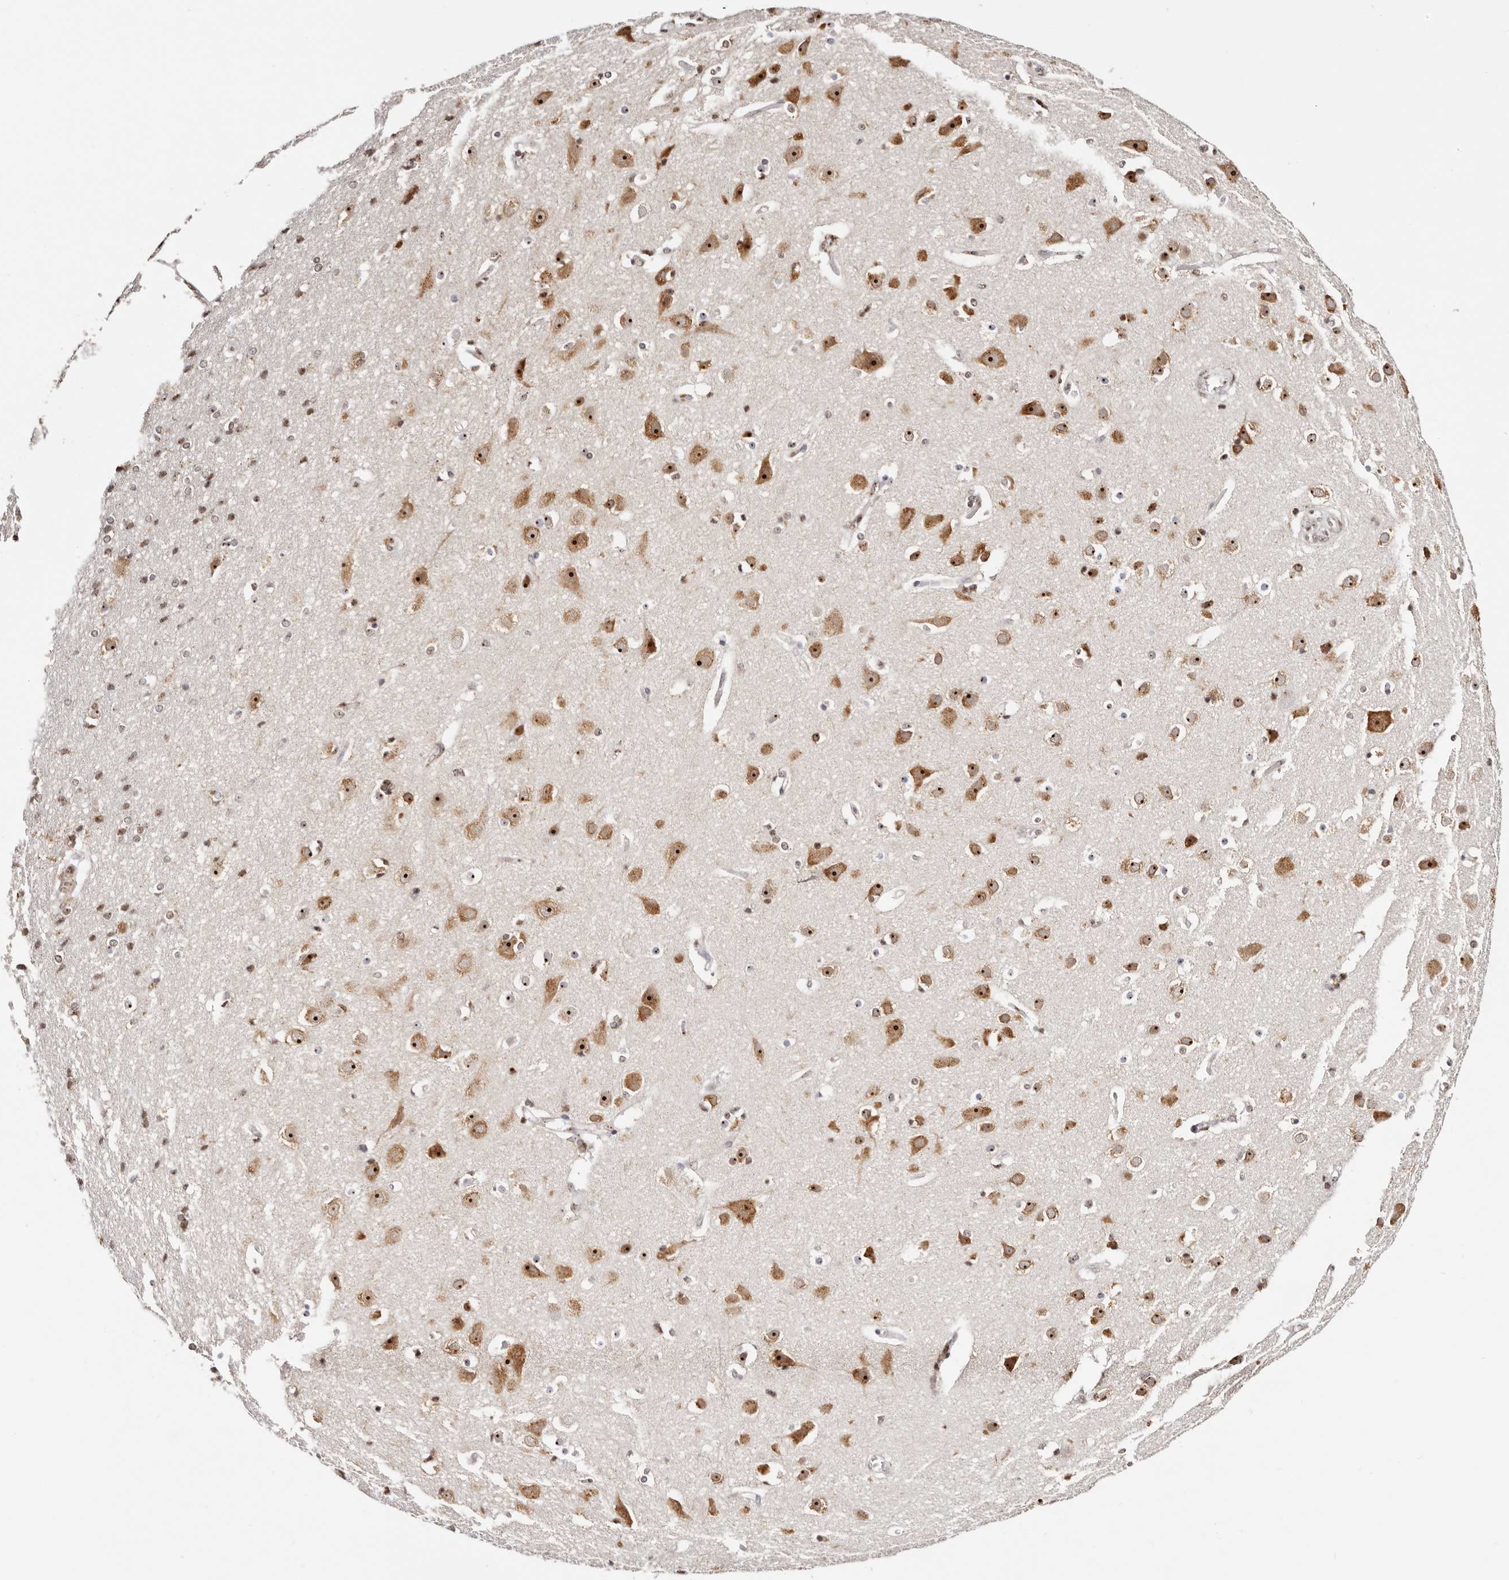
{"staining": {"intensity": "moderate", "quantity": ">75%", "location": "nuclear"}, "tissue": "cerebral cortex", "cell_type": "Endothelial cells", "image_type": "normal", "snomed": [{"axis": "morphology", "description": "Normal tissue, NOS"}, {"axis": "topography", "description": "Cerebral cortex"}], "caption": "Cerebral cortex stained with immunohistochemistry (IHC) displays moderate nuclear staining in about >75% of endothelial cells. (DAB (3,3'-diaminobenzidine) = brown stain, brightfield microscopy at high magnification).", "gene": "IQGAP3", "patient": {"sex": "male", "age": 54}}